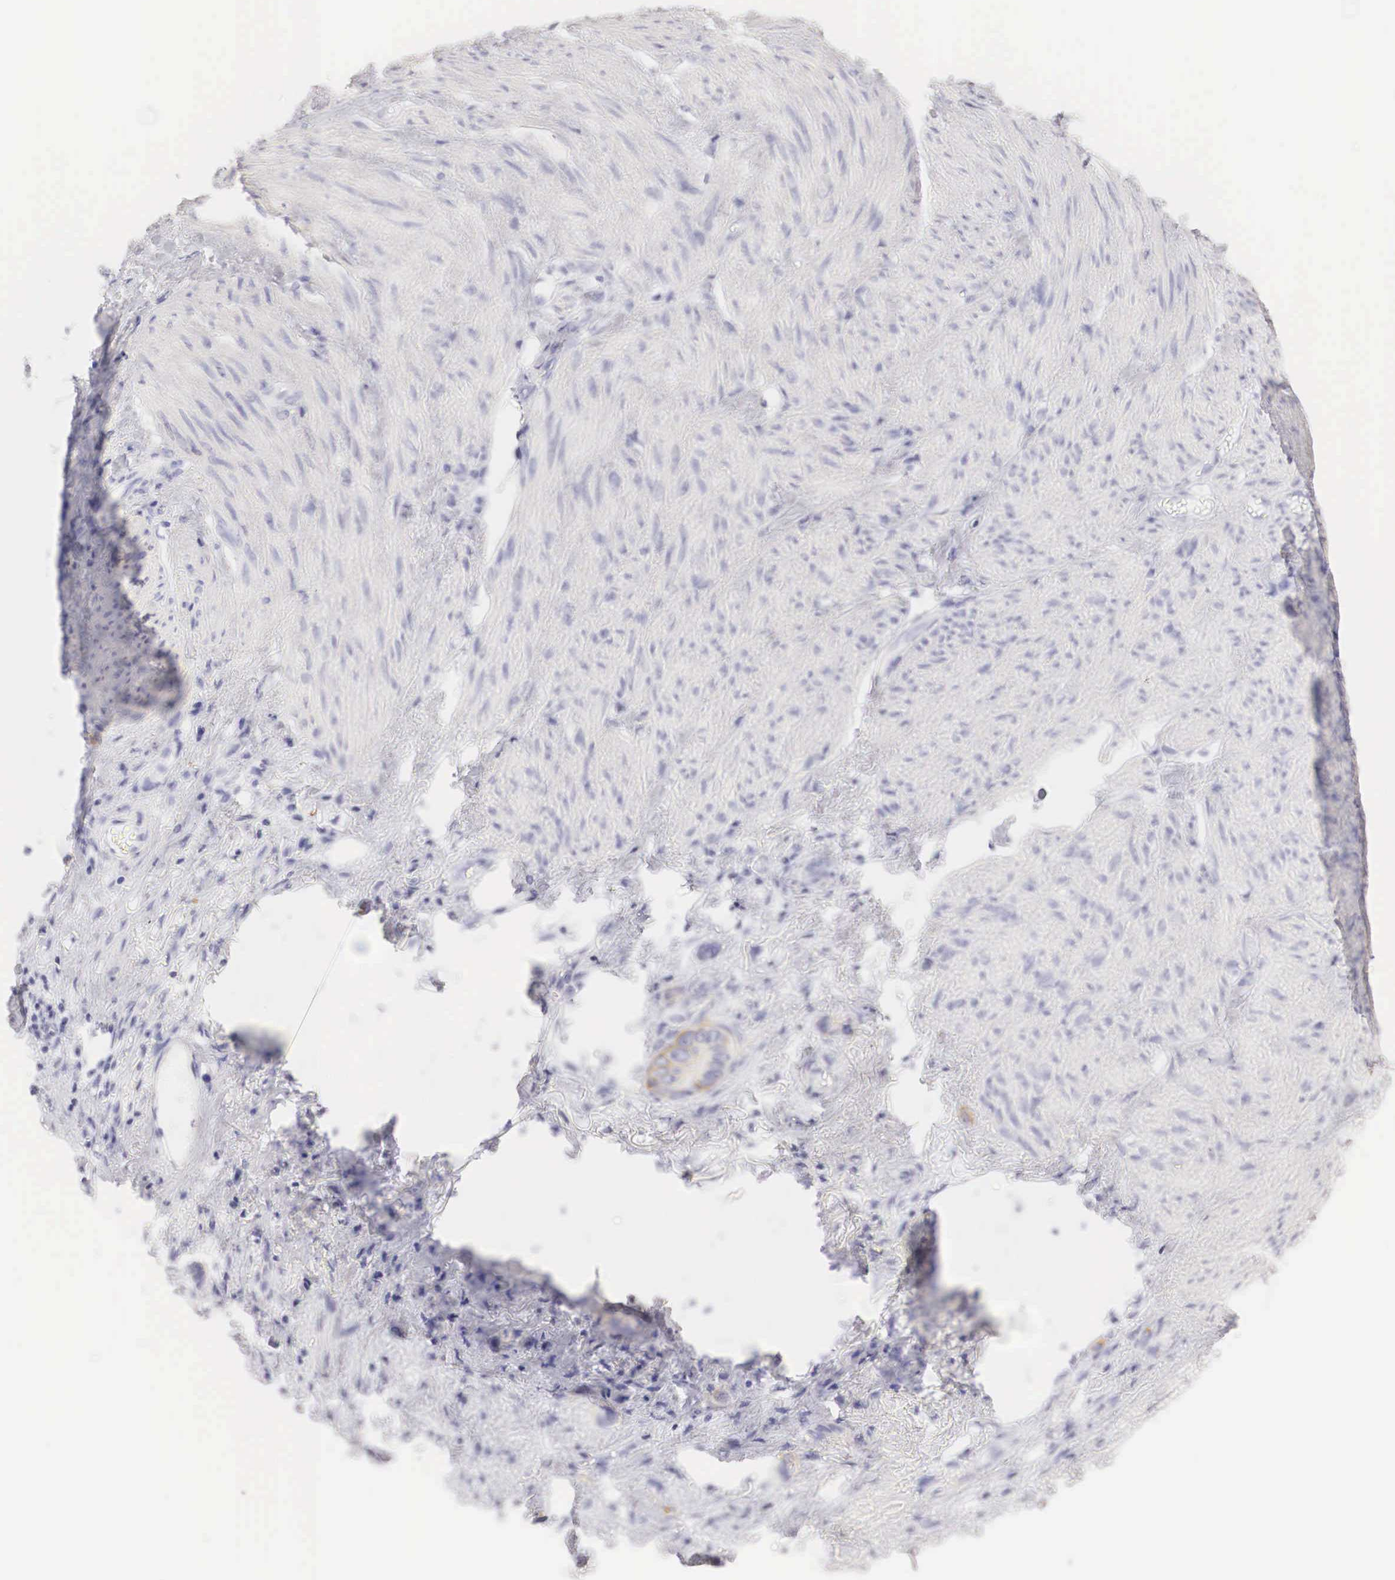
{"staining": {"intensity": "weak", "quantity": "<25%", "location": "cytoplasmic/membranous"}, "tissue": "stomach cancer", "cell_type": "Tumor cells", "image_type": "cancer", "snomed": [{"axis": "morphology", "description": "Adenocarcinoma, NOS"}, {"axis": "topography", "description": "Stomach"}], "caption": "Immunohistochemistry histopathology image of neoplastic tissue: adenocarcinoma (stomach) stained with DAB (3,3'-diaminobenzidine) shows no significant protein staining in tumor cells.", "gene": "ERBB2", "patient": {"sex": "male", "age": 78}}